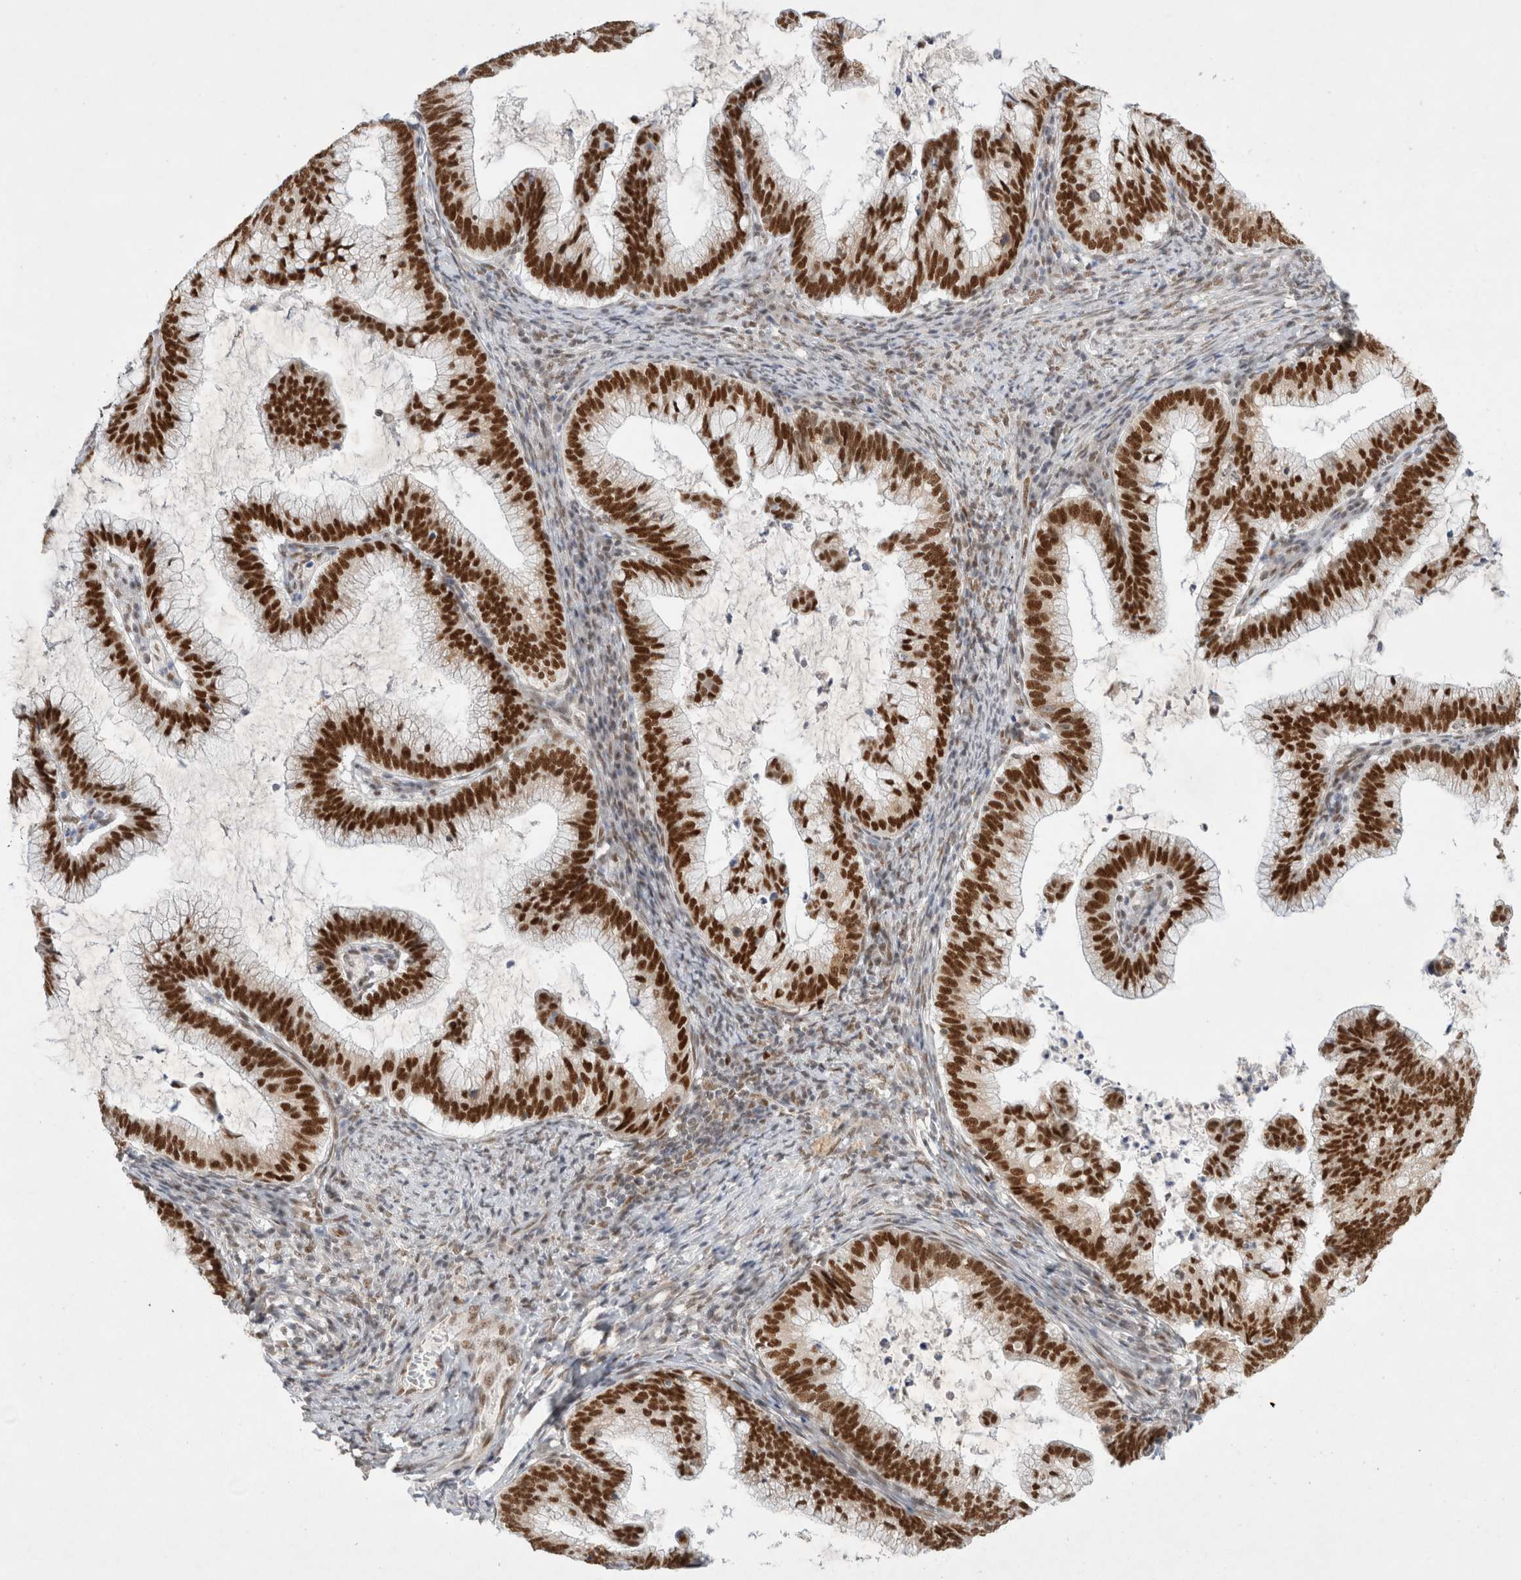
{"staining": {"intensity": "strong", "quantity": ">75%", "location": "nuclear"}, "tissue": "cervical cancer", "cell_type": "Tumor cells", "image_type": "cancer", "snomed": [{"axis": "morphology", "description": "Adenocarcinoma, NOS"}, {"axis": "topography", "description": "Cervix"}], "caption": "High-magnification brightfield microscopy of adenocarcinoma (cervical) stained with DAB (3,3'-diaminobenzidine) (brown) and counterstained with hematoxylin (blue). tumor cells exhibit strong nuclear expression is appreciated in approximately>75% of cells. (DAB = brown stain, brightfield microscopy at high magnification).", "gene": "GTF2I", "patient": {"sex": "female", "age": 36}}